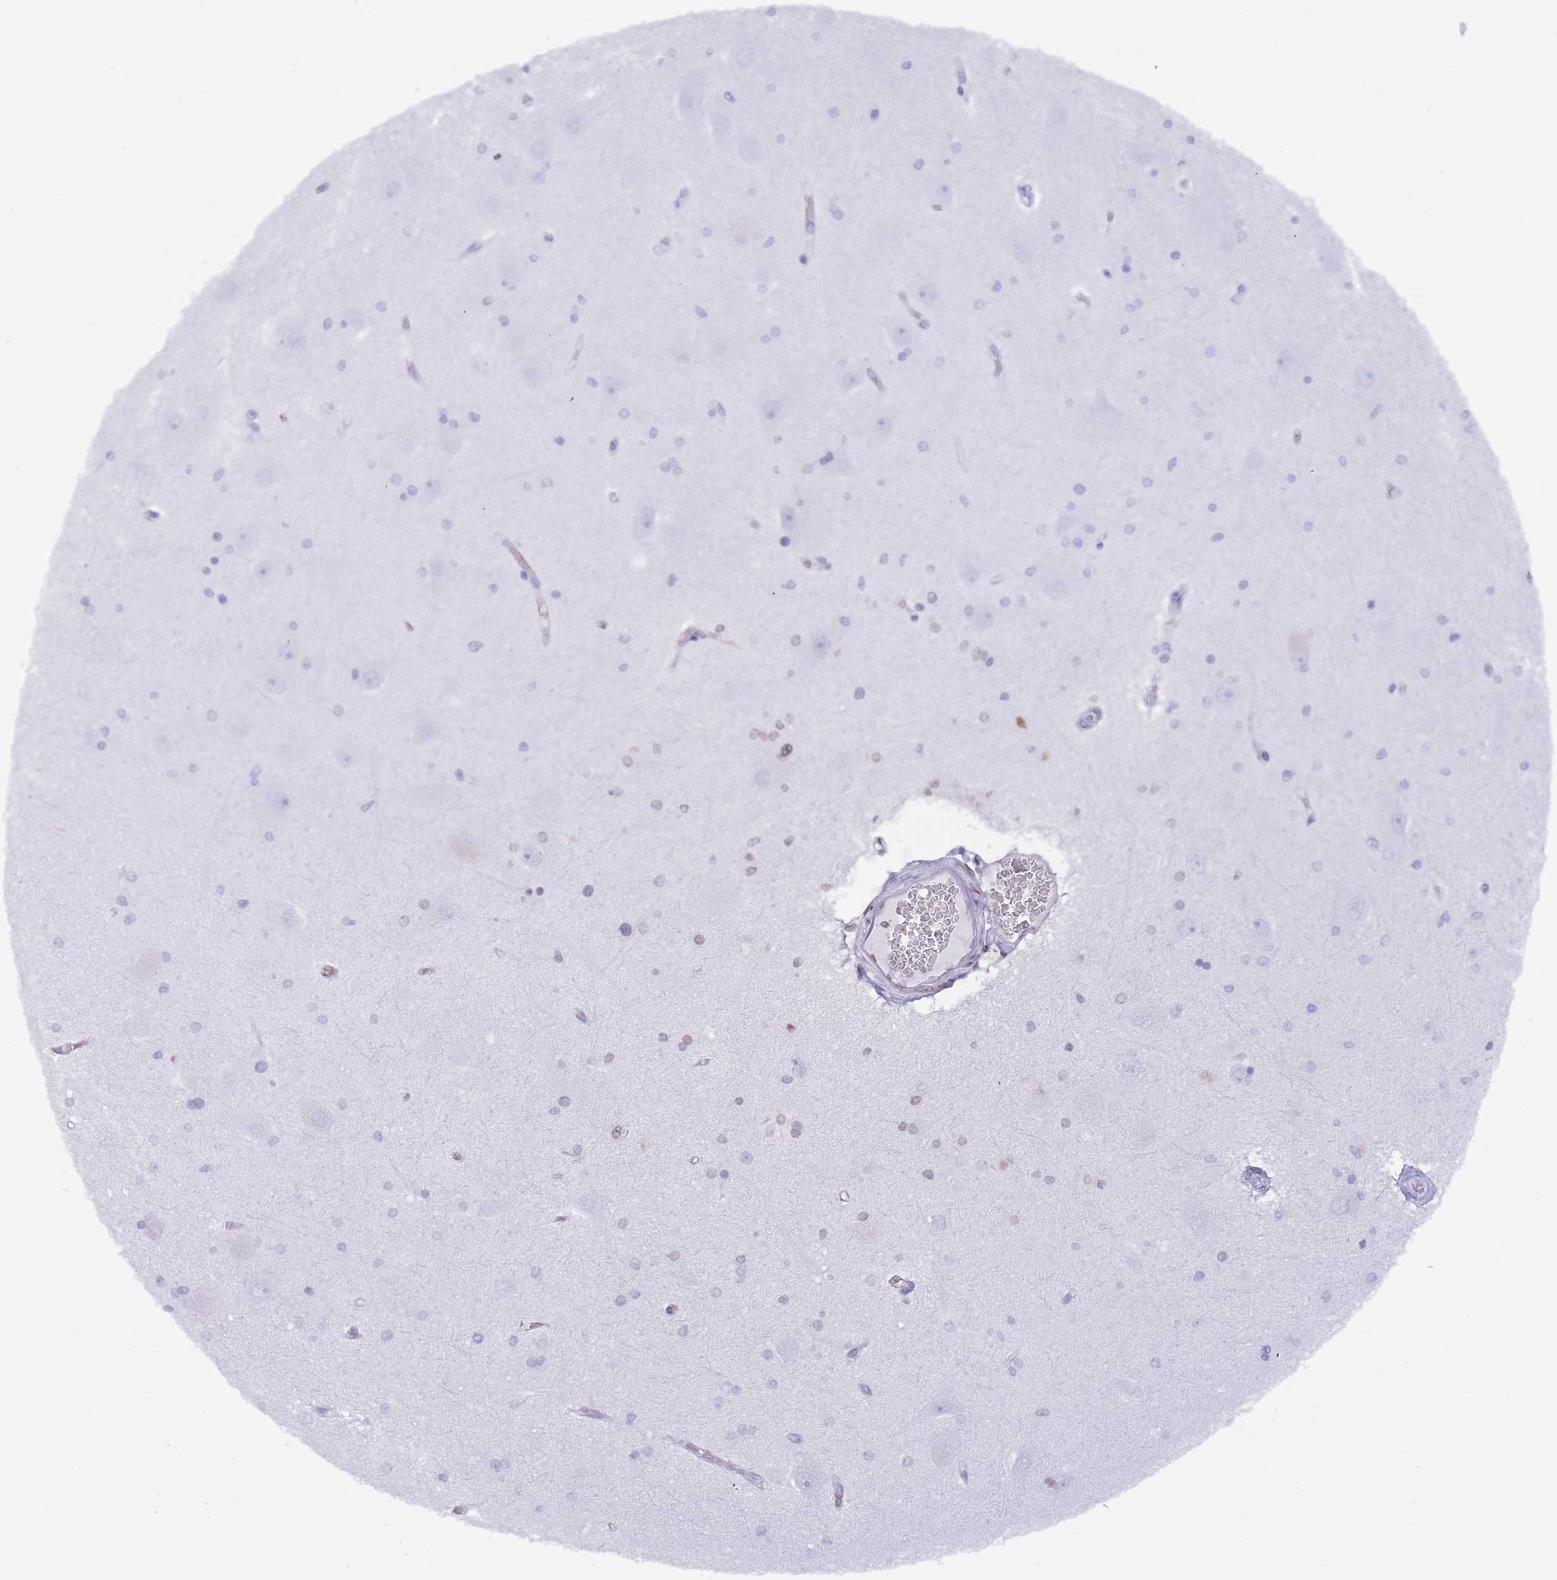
{"staining": {"intensity": "moderate", "quantity": "<25%", "location": "nuclear"}, "tissue": "hippocampus", "cell_type": "Glial cells", "image_type": "normal", "snomed": [{"axis": "morphology", "description": "Normal tissue, NOS"}, {"axis": "topography", "description": "Hippocampus"}], "caption": "The immunohistochemical stain highlights moderate nuclear staining in glial cells of benign hippocampus.", "gene": "ENSG00000285547", "patient": {"sex": "female", "age": 54}}